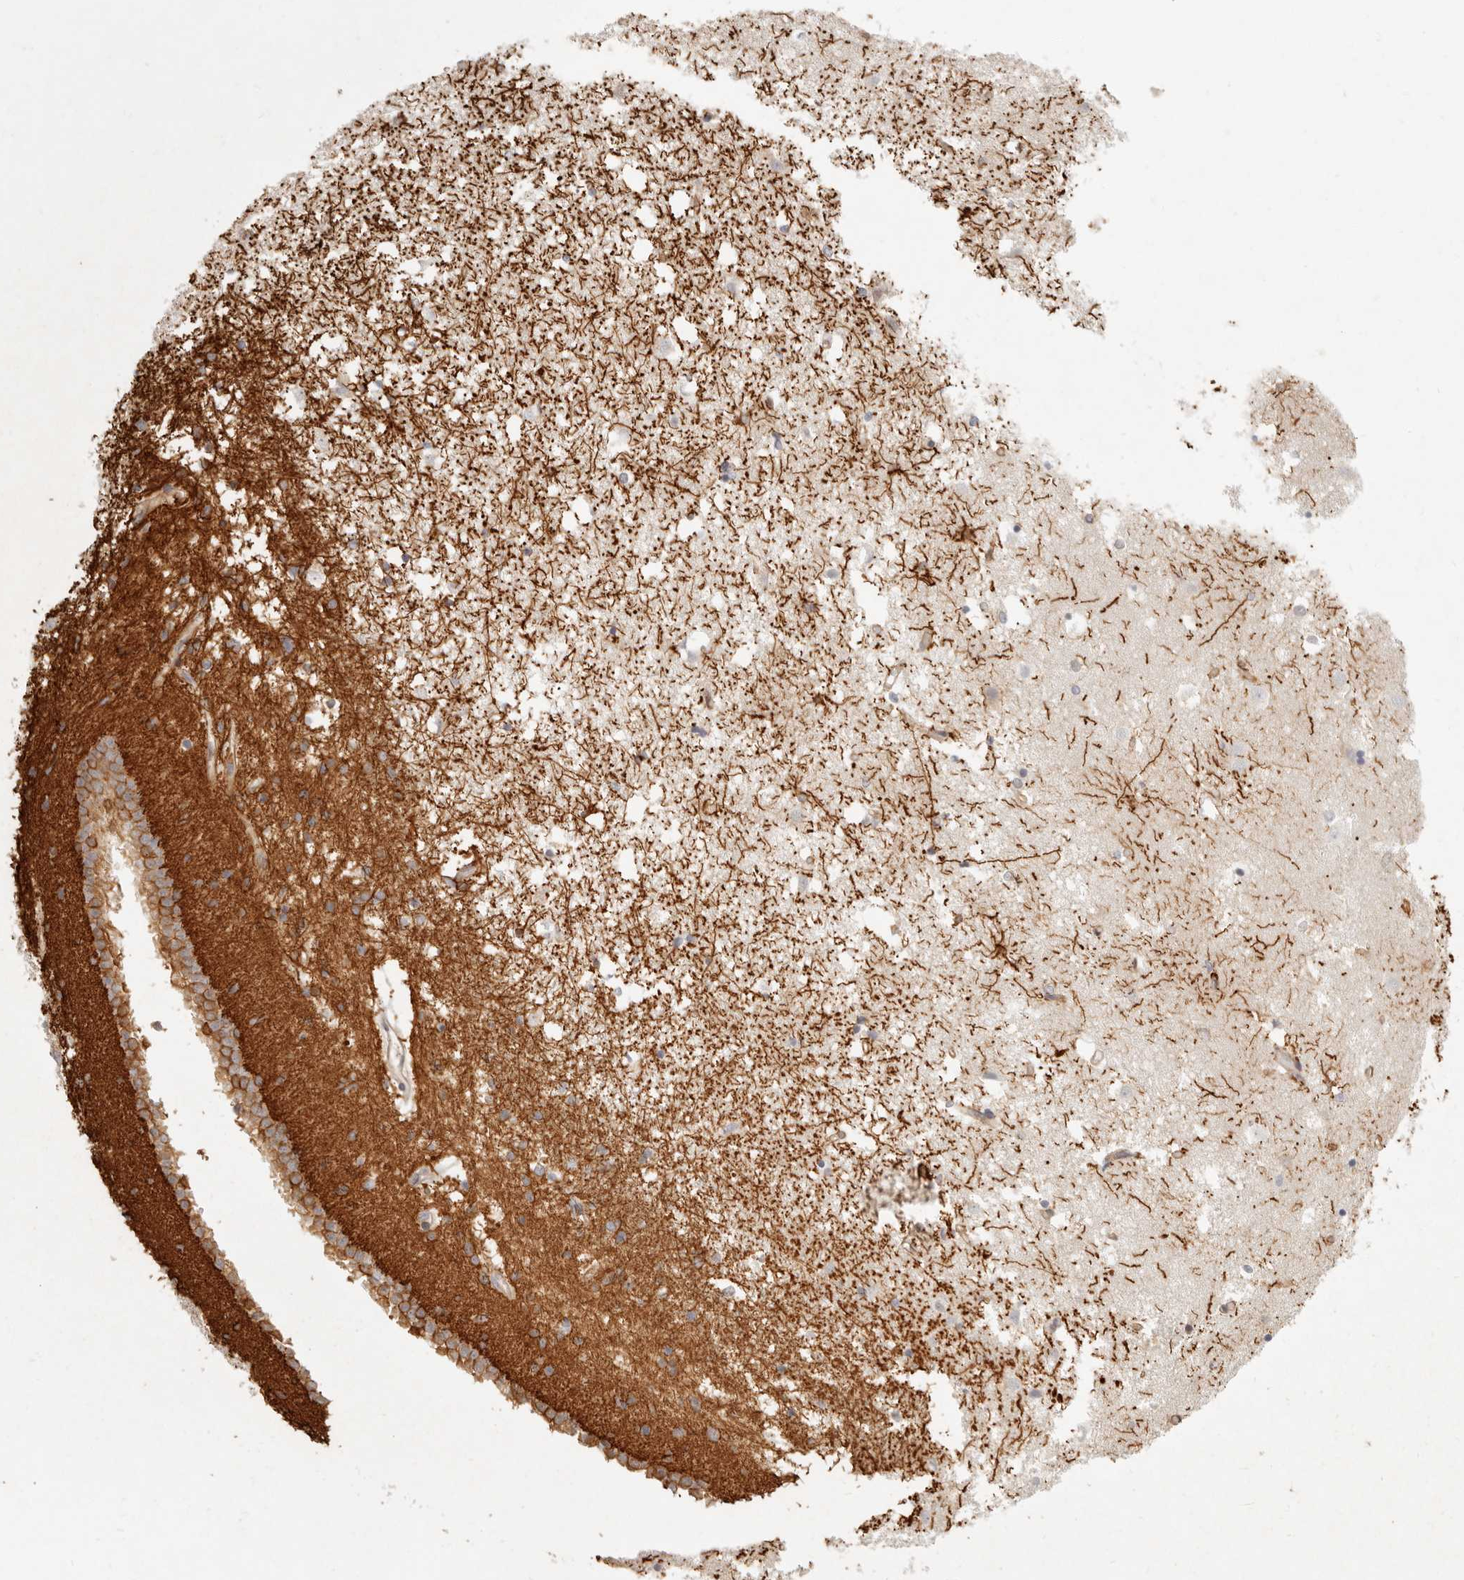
{"staining": {"intensity": "strong", "quantity": "25%-75%", "location": "cytoplasmic/membranous"}, "tissue": "caudate", "cell_type": "Glial cells", "image_type": "normal", "snomed": [{"axis": "morphology", "description": "Normal tissue, NOS"}, {"axis": "topography", "description": "Lateral ventricle wall"}], "caption": "Brown immunohistochemical staining in normal human caudate exhibits strong cytoplasmic/membranous expression in about 25%-75% of glial cells.", "gene": "TUFT1", "patient": {"sex": "male", "age": 45}}